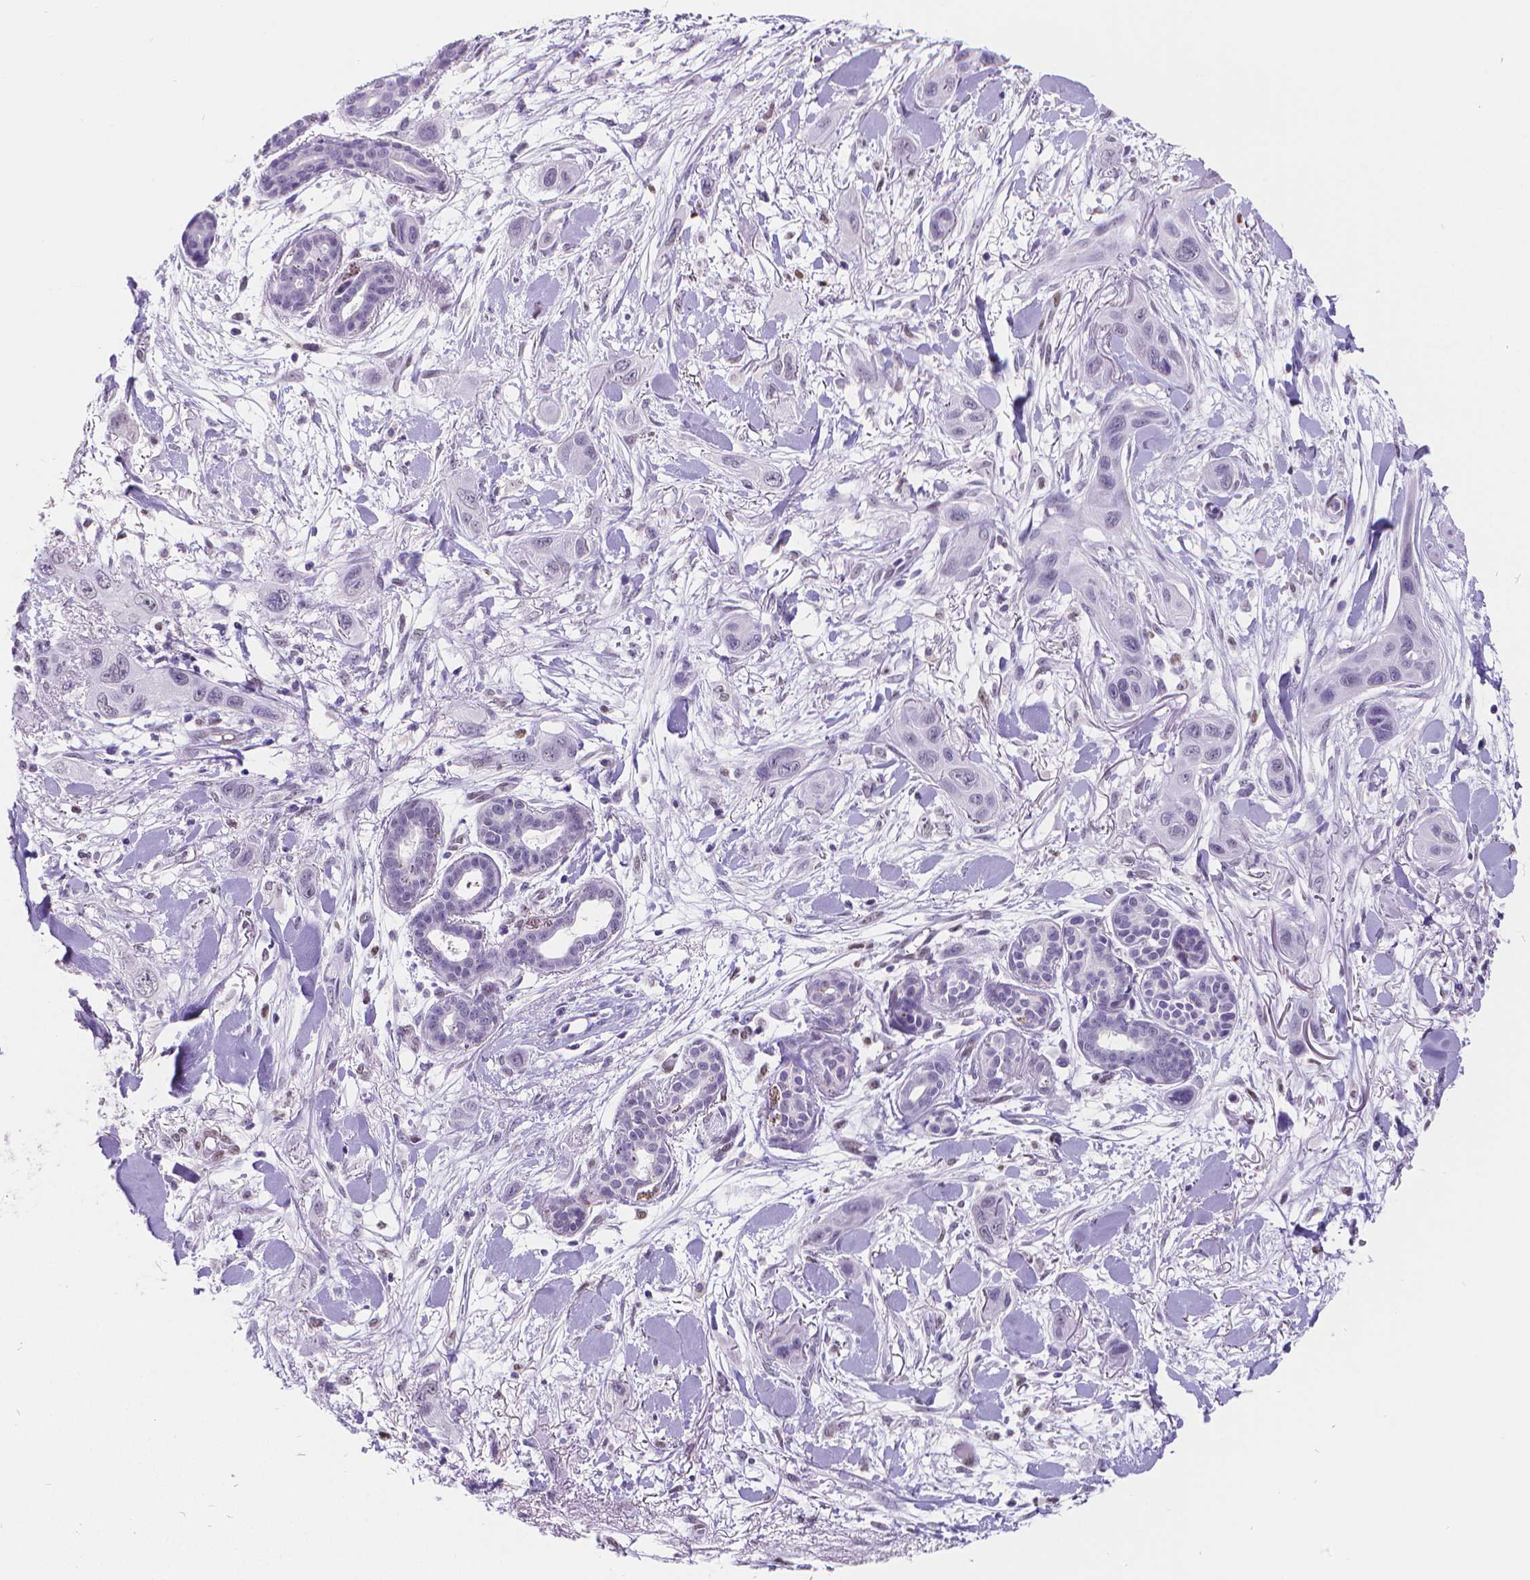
{"staining": {"intensity": "negative", "quantity": "none", "location": "none"}, "tissue": "skin cancer", "cell_type": "Tumor cells", "image_type": "cancer", "snomed": [{"axis": "morphology", "description": "Squamous cell carcinoma, NOS"}, {"axis": "topography", "description": "Skin"}], "caption": "There is no significant positivity in tumor cells of skin cancer.", "gene": "MEF2C", "patient": {"sex": "male", "age": 79}}